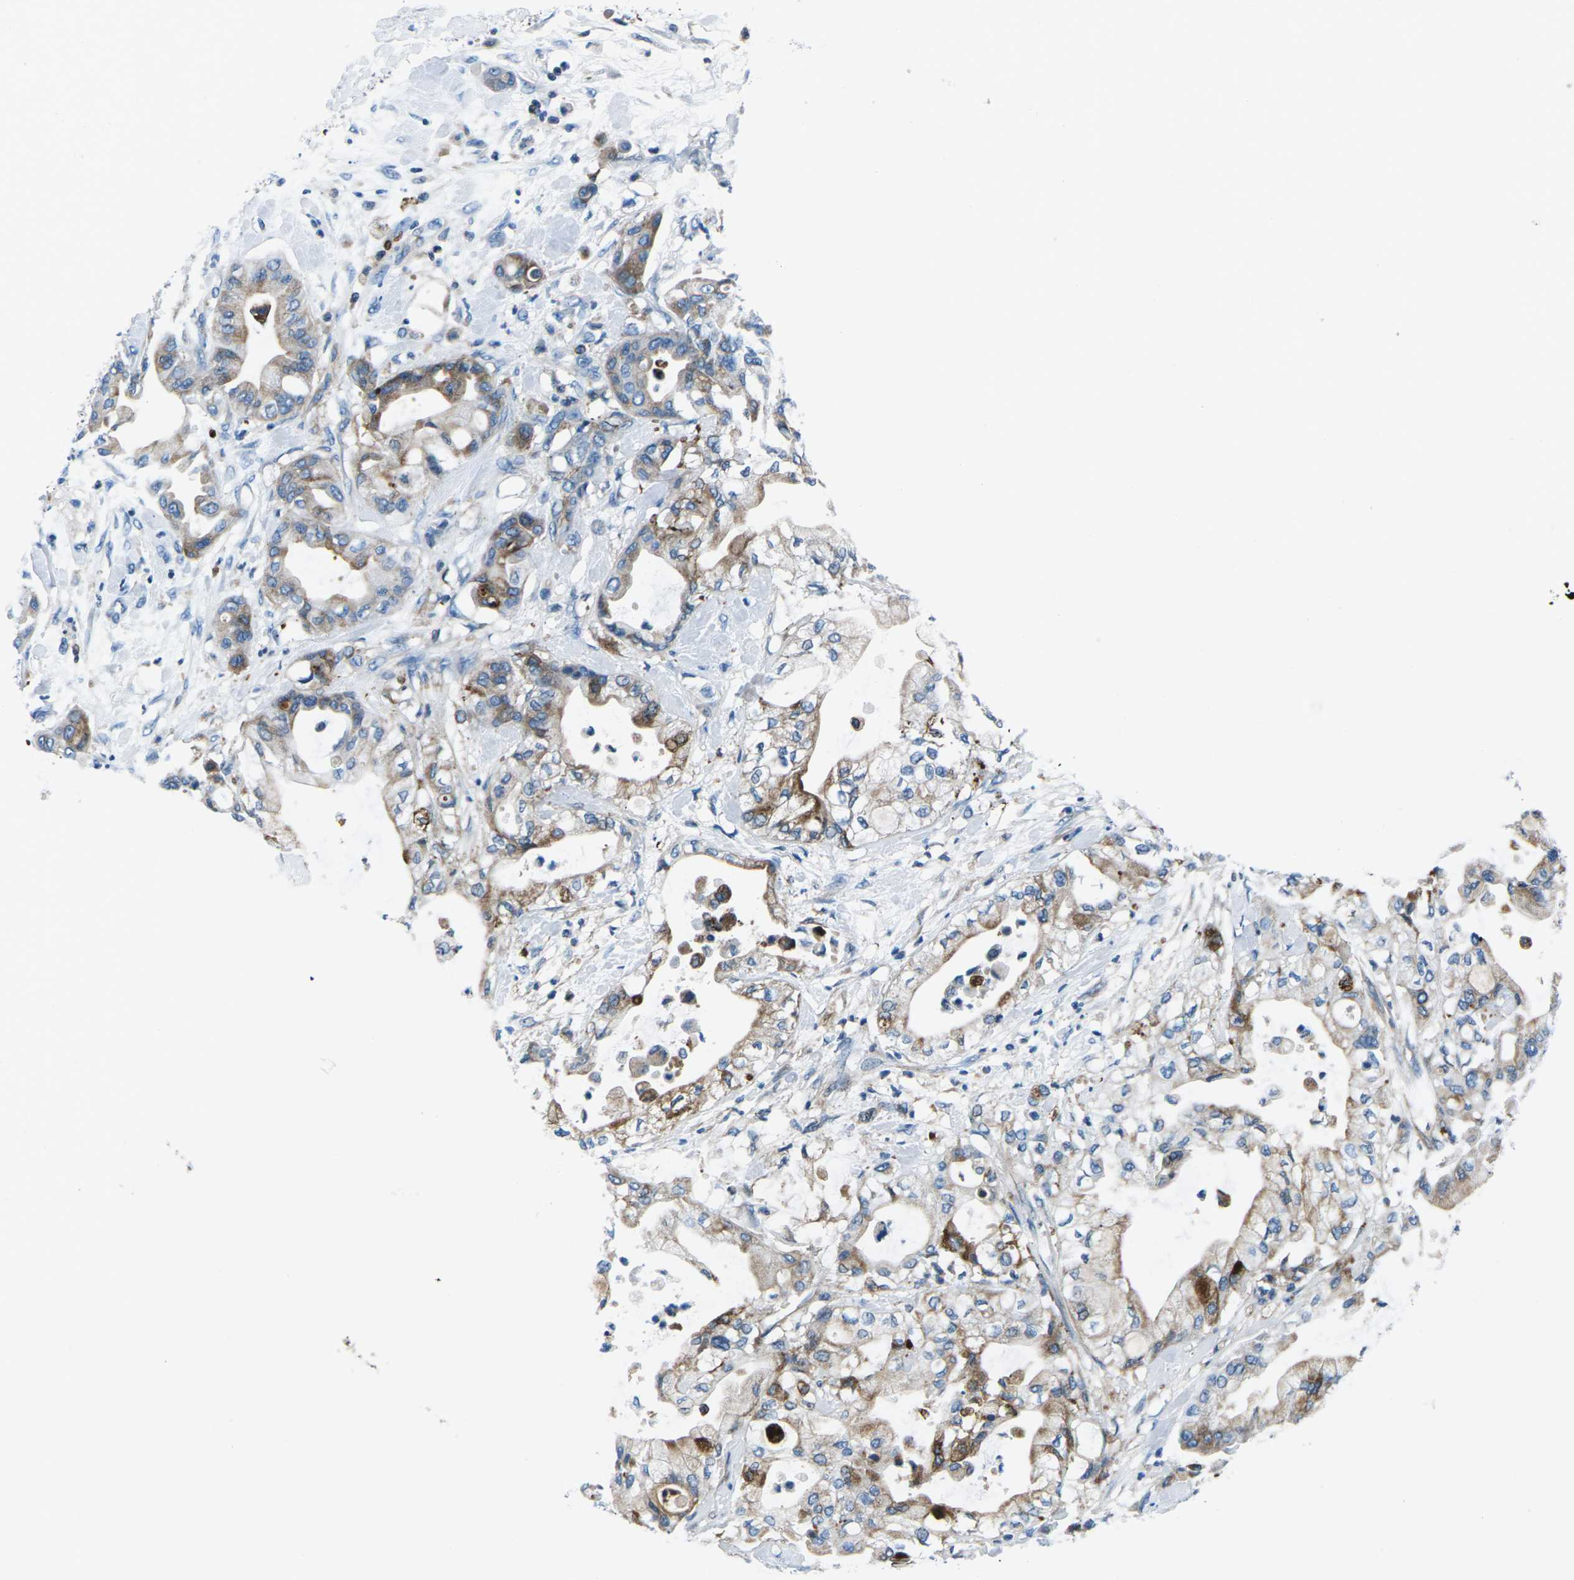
{"staining": {"intensity": "moderate", "quantity": ">75%", "location": "cytoplasmic/membranous"}, "tissue": "pancreatic cancer", "cell_type": "Tumor cells", "image_type": "cancer", "snomed": [{"axis": "morphology", "description": "Adenocarcinoma, NOS"}, {"axis": "morphology", "description": "Adenocarcinoma, metastatic, NOS"}, {"axis": "topography", "description": "Lymph node"}, {"axis": "topography", "description": "Pancreas"}, {"axis": "topography", "description": "Duodenum"}], "caption": "Metastatic adenocarcinoma (pancreatic) was stained to show a protein in brown. There is medium levels of moderate cytoplasmic/membranous positivity in about >75% of tumor cells.", "gene": "SOCS4", "patient": {"sex": "female", "age": 64}}